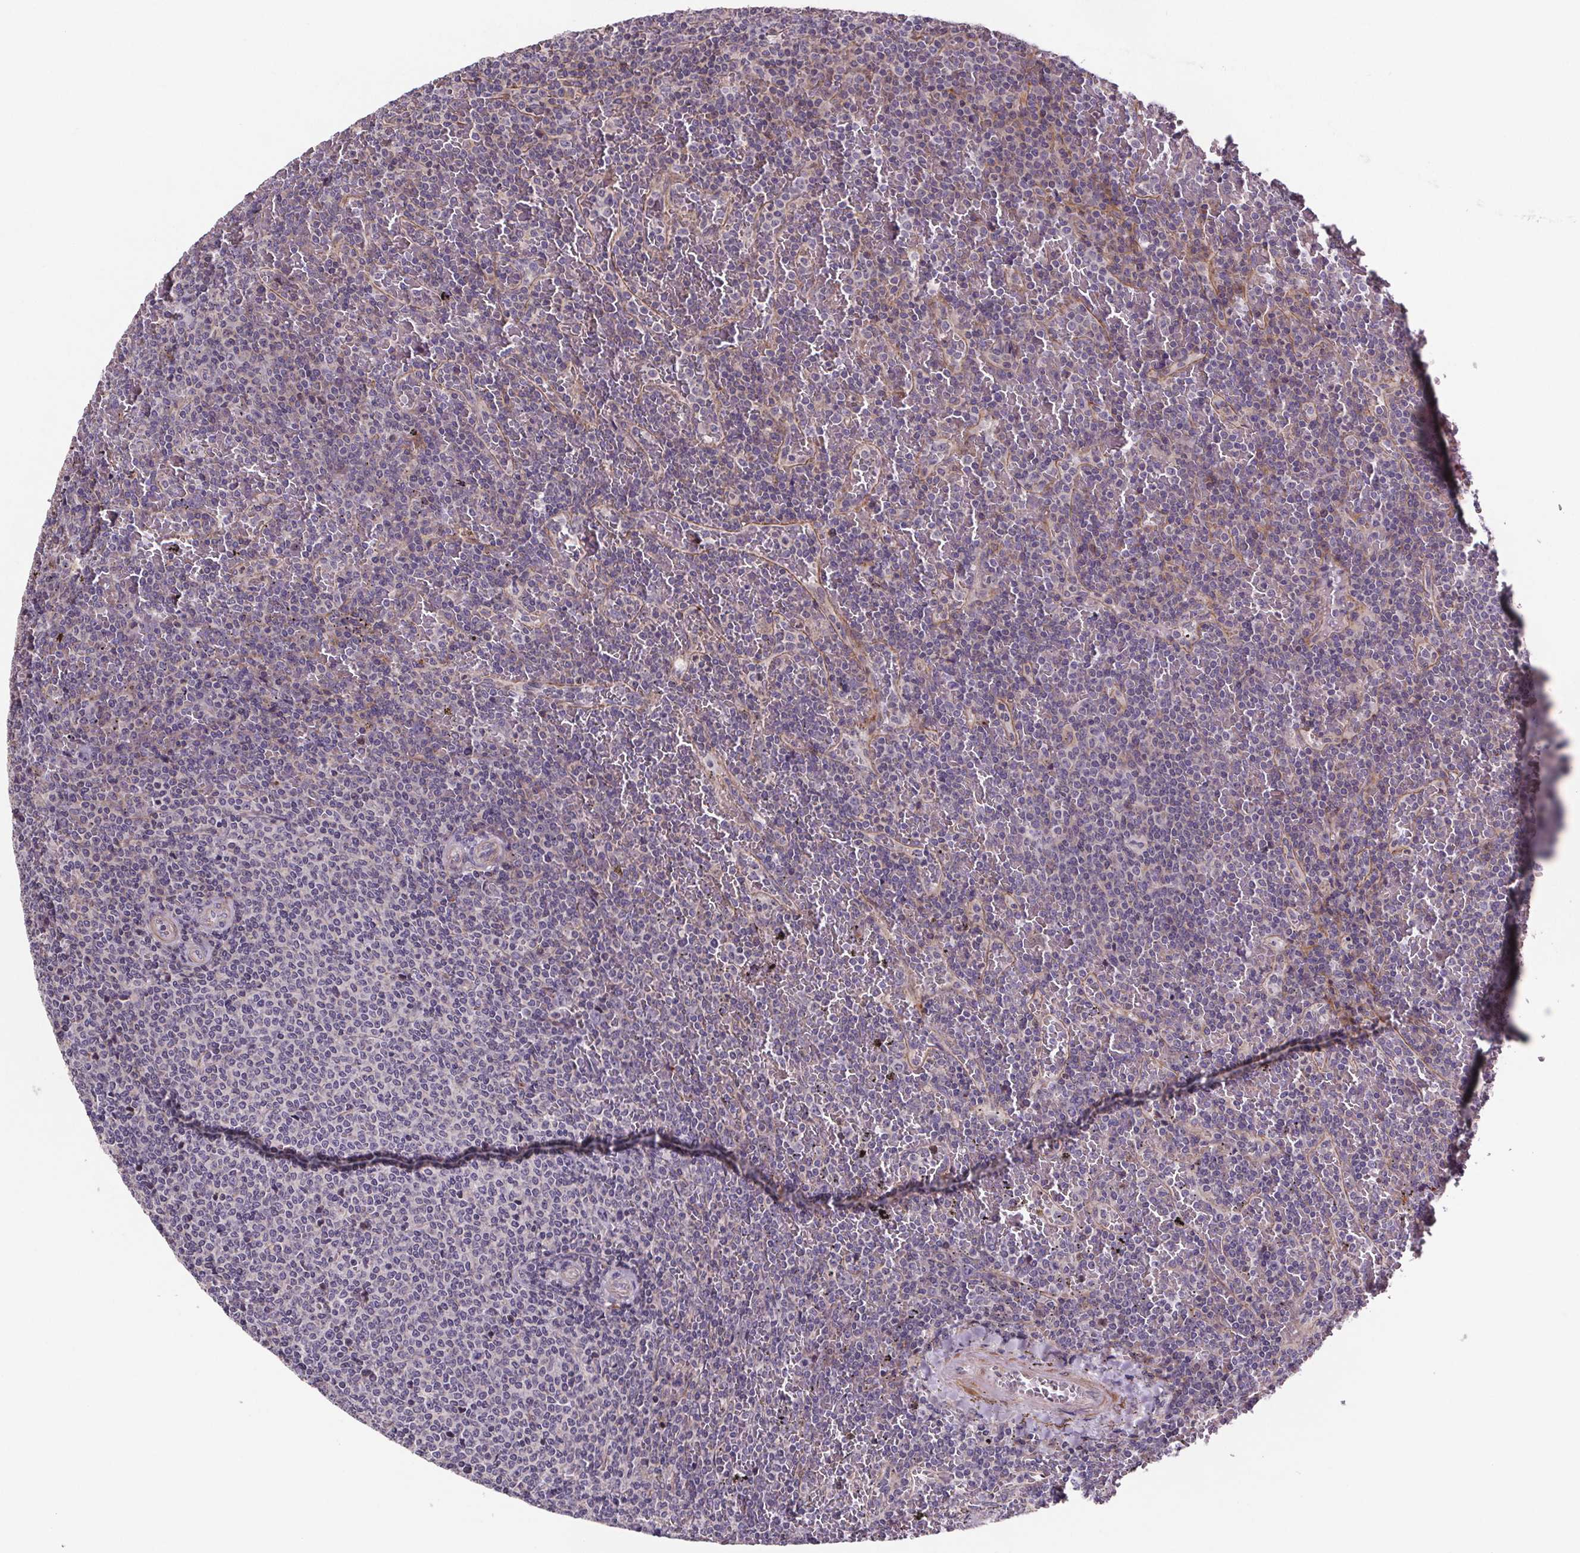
{"staining": {"intensity": "negative", "quantity": "none", "location": "none"}, "tissue": "lymphoma", "cell_type": "Tumor cells", "image_type": "cancer", "snomed": [{"axis": "morphology", "description": "Malignant lymphoma, non-Hodgkin's type, Low grade"}, {"axis": "topography", "description": "Spleen"}], "caption": "An immunohistochemistry histopathology image of malignant lymphoma, non-Hodgkin's type (low-grade) is shown. There is no staining in tumor cells of malignant lymphoma, non-Hodgkin's type (low-grade). (Immunohistochemistry, brightfield microscopy, high magnification).", "gene": "CLN3", "patient": {"sex": "female", "age": 77}}